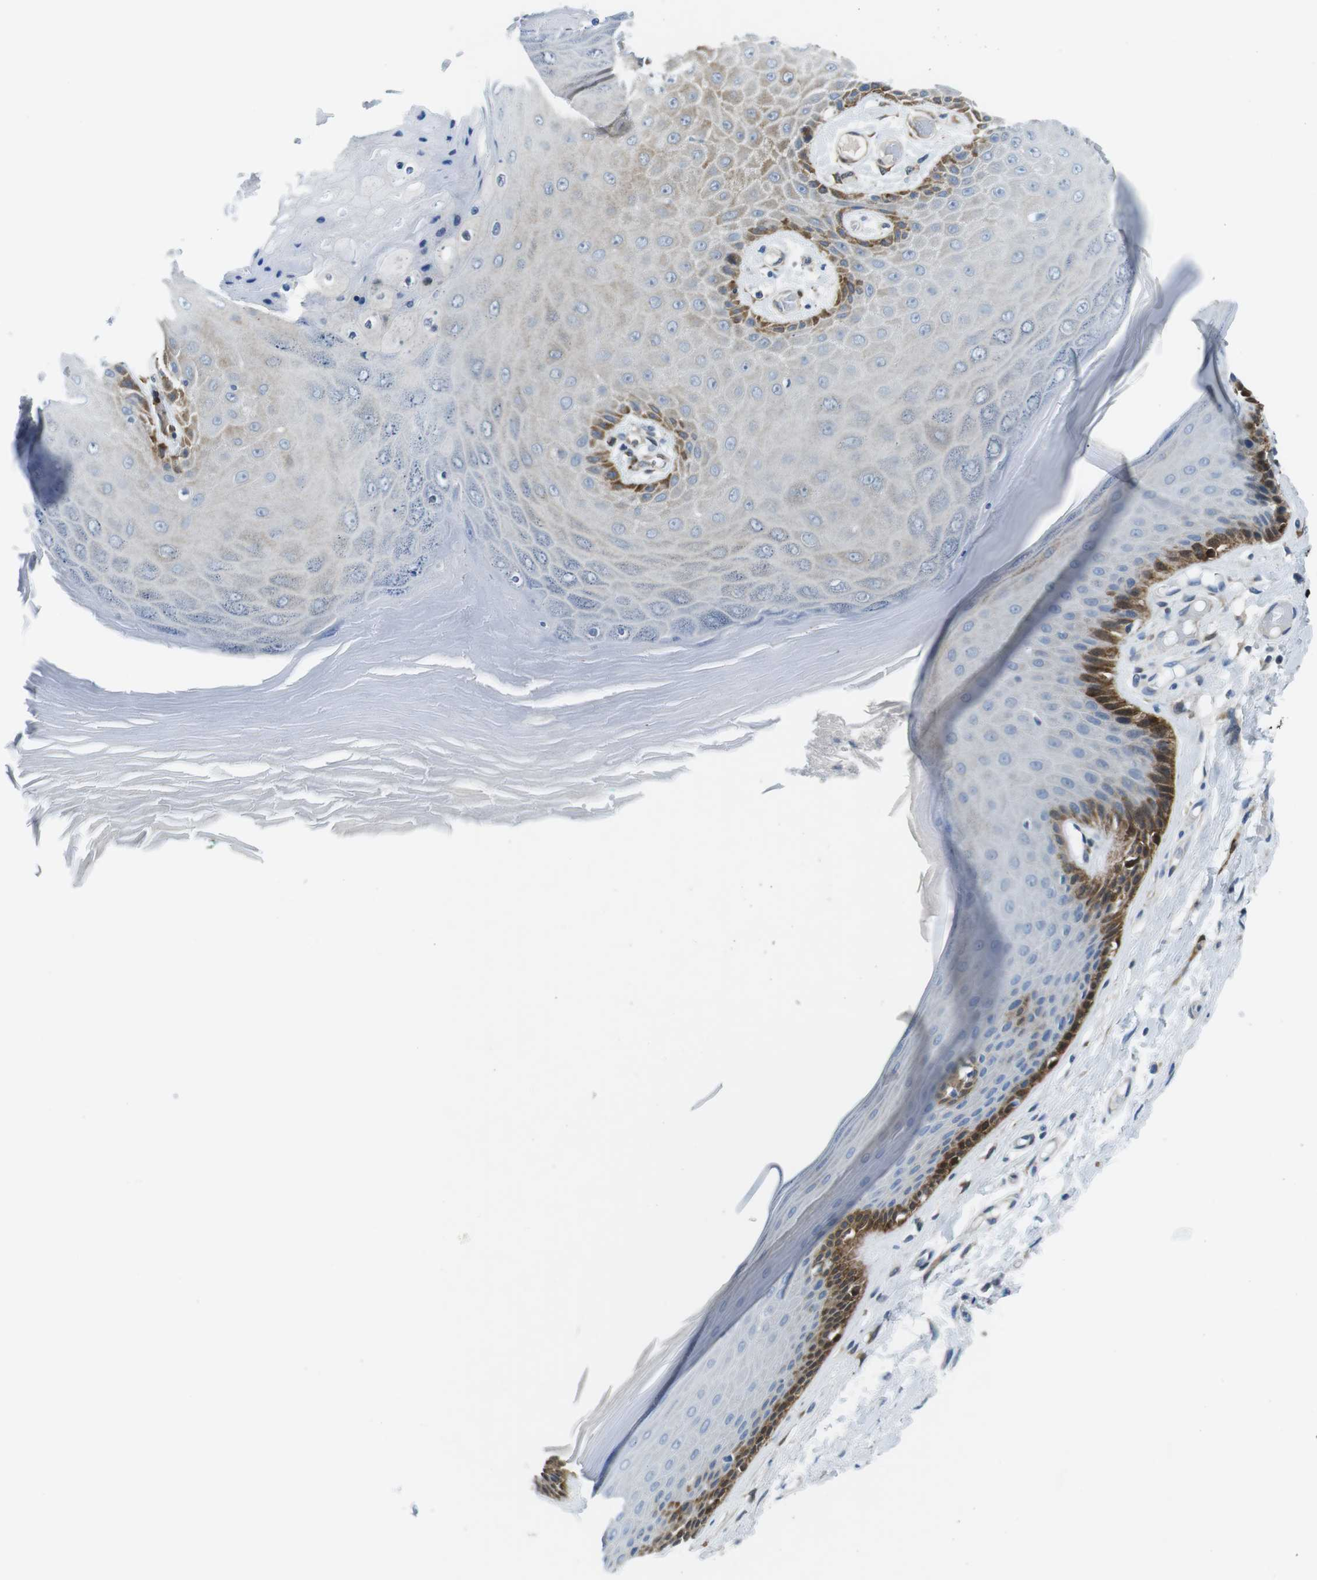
{"staining": {"intensity": "strong", "quantity": "<25%", "location": "cytoplasmic/membranous"}, "tissue": "skin", "cell_type": "Epidermal cells", "image_type": "normal", "snomed": [{"axis": "morphology", "description": "Normal tissue, NOS"}, {"axis": "topography", "description": "Vulva"}], "caption": "IHC photomicrograph of unremarkable human skin stained for a protein (brown), which exhibits medium levels of strong cytoplasmic/membranous positivity in approximately <25% of epidermal cells.", "gene": "PHLDA1", "patient": {"sex": "female", "age": 73}}